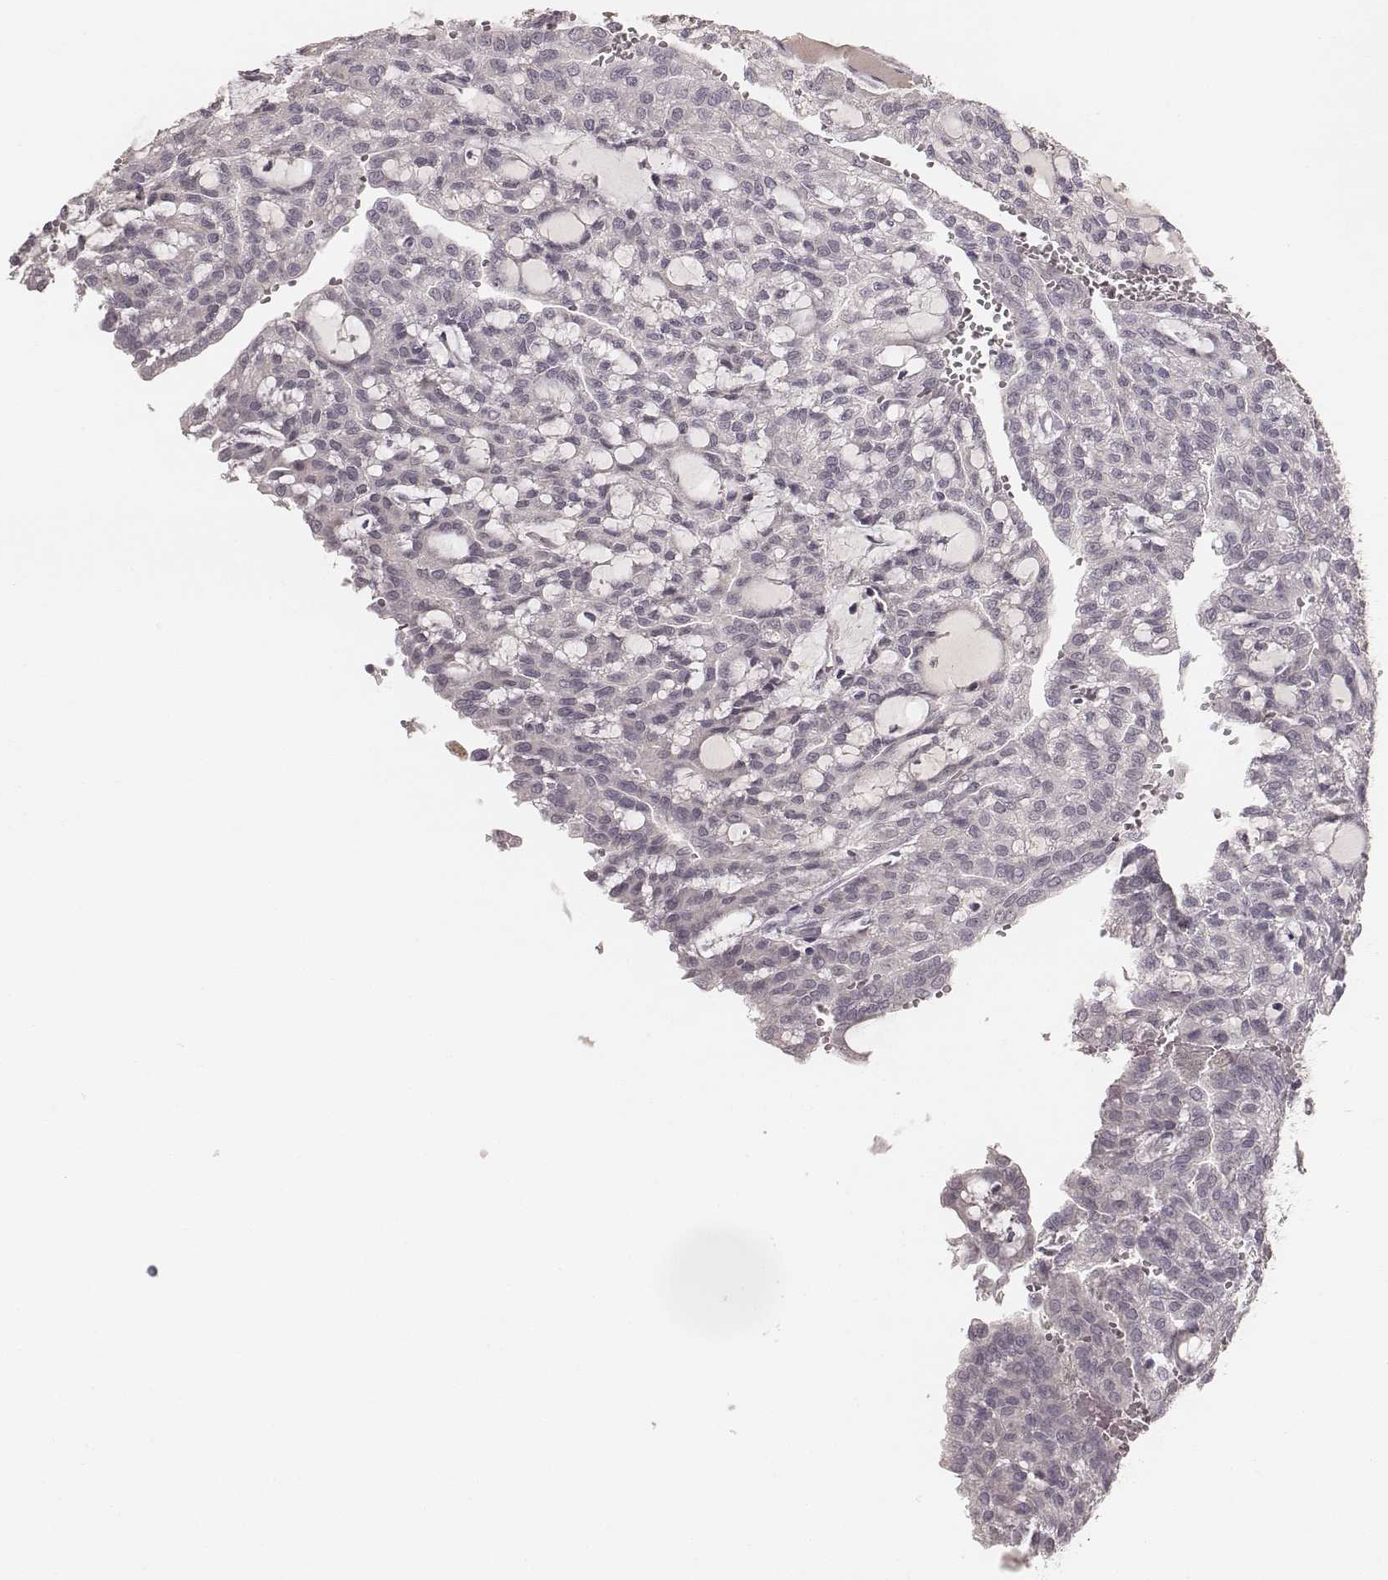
{"staining": {"intensity": "negative", "quantity": "none", "location": "none"}, "tissue": "renal cancer", "cell_type": "Tumor cells", "image_type": "cancer", "snomed": [{"axis": "morphology", "description": "Adenocarcinoma, NOS"}, {"axis": "topography", "description": "Kidney"}], "caption": "The micrograph demonstrates no staining of tumor cells in renal cancer (adenocarcinoma).", "gene": "LY6K", "patient": {"sex": "male", "age": 63}}